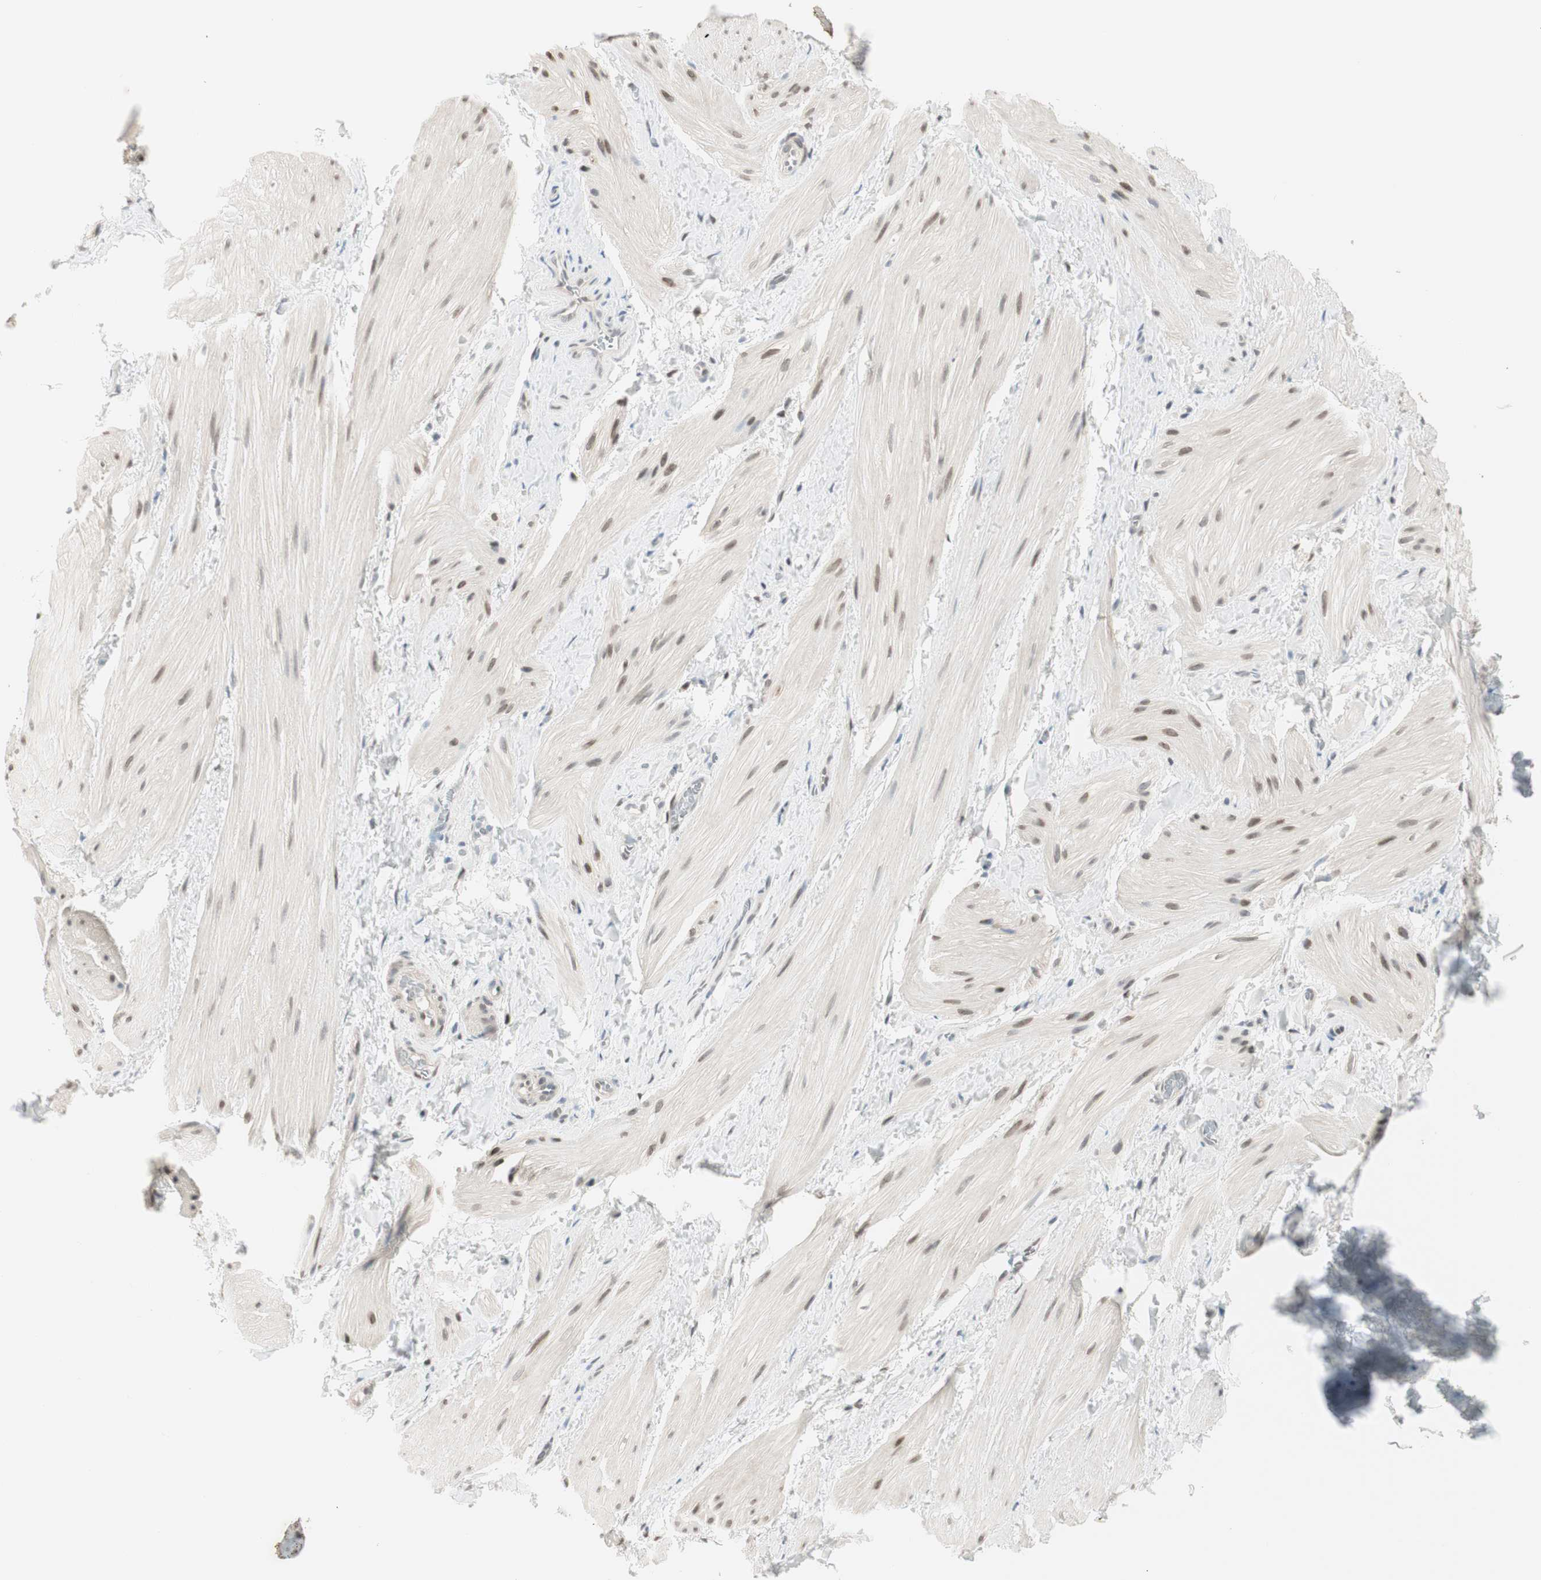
{"staining": {"intensity": "weak", "quantity": "25%-75%", "location": "nuclear"}, "tissue": "smooth muscle", "cell_type": "Smooth muscle cells", "image_type": "normal", "snomed": [{"axis": "morphology", "description": "Normal tissue, NOS"}, {"axis": "topography", "description": "Smooth muscle"}], "caption": "Immunohistochemistry staining of benign smooth muscle, which displays low levels of weak nuclear staining in approximately 25%-75% of smooth muscle cells indicating weak nuclear protein expression. The staining was performed using DAB (3,3'-diaminobenzidine) (brown) for protein detection and nuclei were counterstained in hematoxylin (blue).", "gene": "LONP2", "patient": {"sex": "male", "age": 16}}